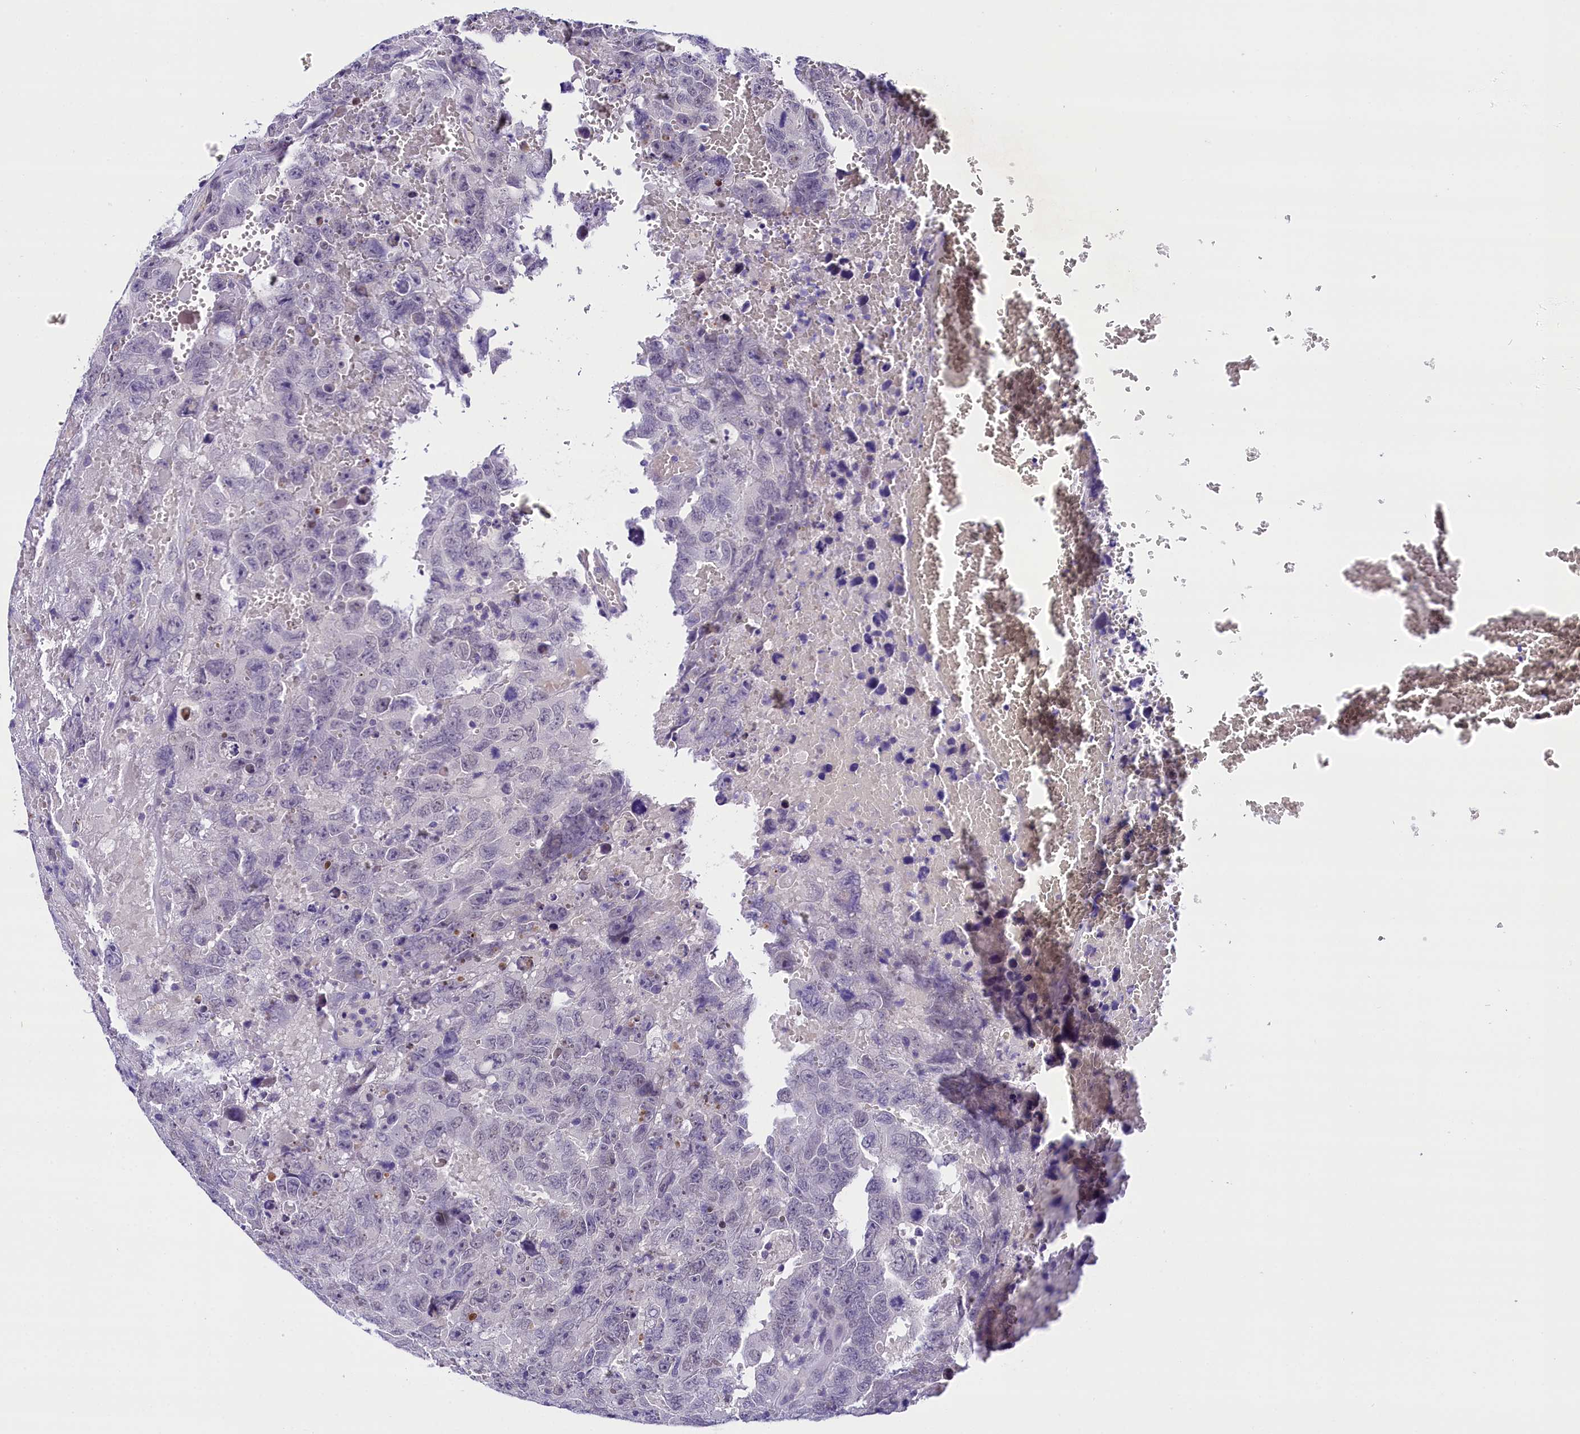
{"staining": {"intensity": "negative", "quantity": "none", "location": "none"}, "tissue": "testis cancer", "cell_type": "Tumor cells", "image_type": "cancer", "snomed": [{"axis": "morphology", "description": "Carcinoma, Embryonal, NOS"}, {"axis": "topography", "description": "Testis"}], "caption": "Immunohistochemistry photomicrograph of neoplastic tissue: testis cancer (embryonal carcinoma) stained with DAB (3,3'-diaminobenzidine) exhibits no significant protein staining in tumor cells.", "gene": "IQCN", "patient": {"sex": "male", "age": 45}}